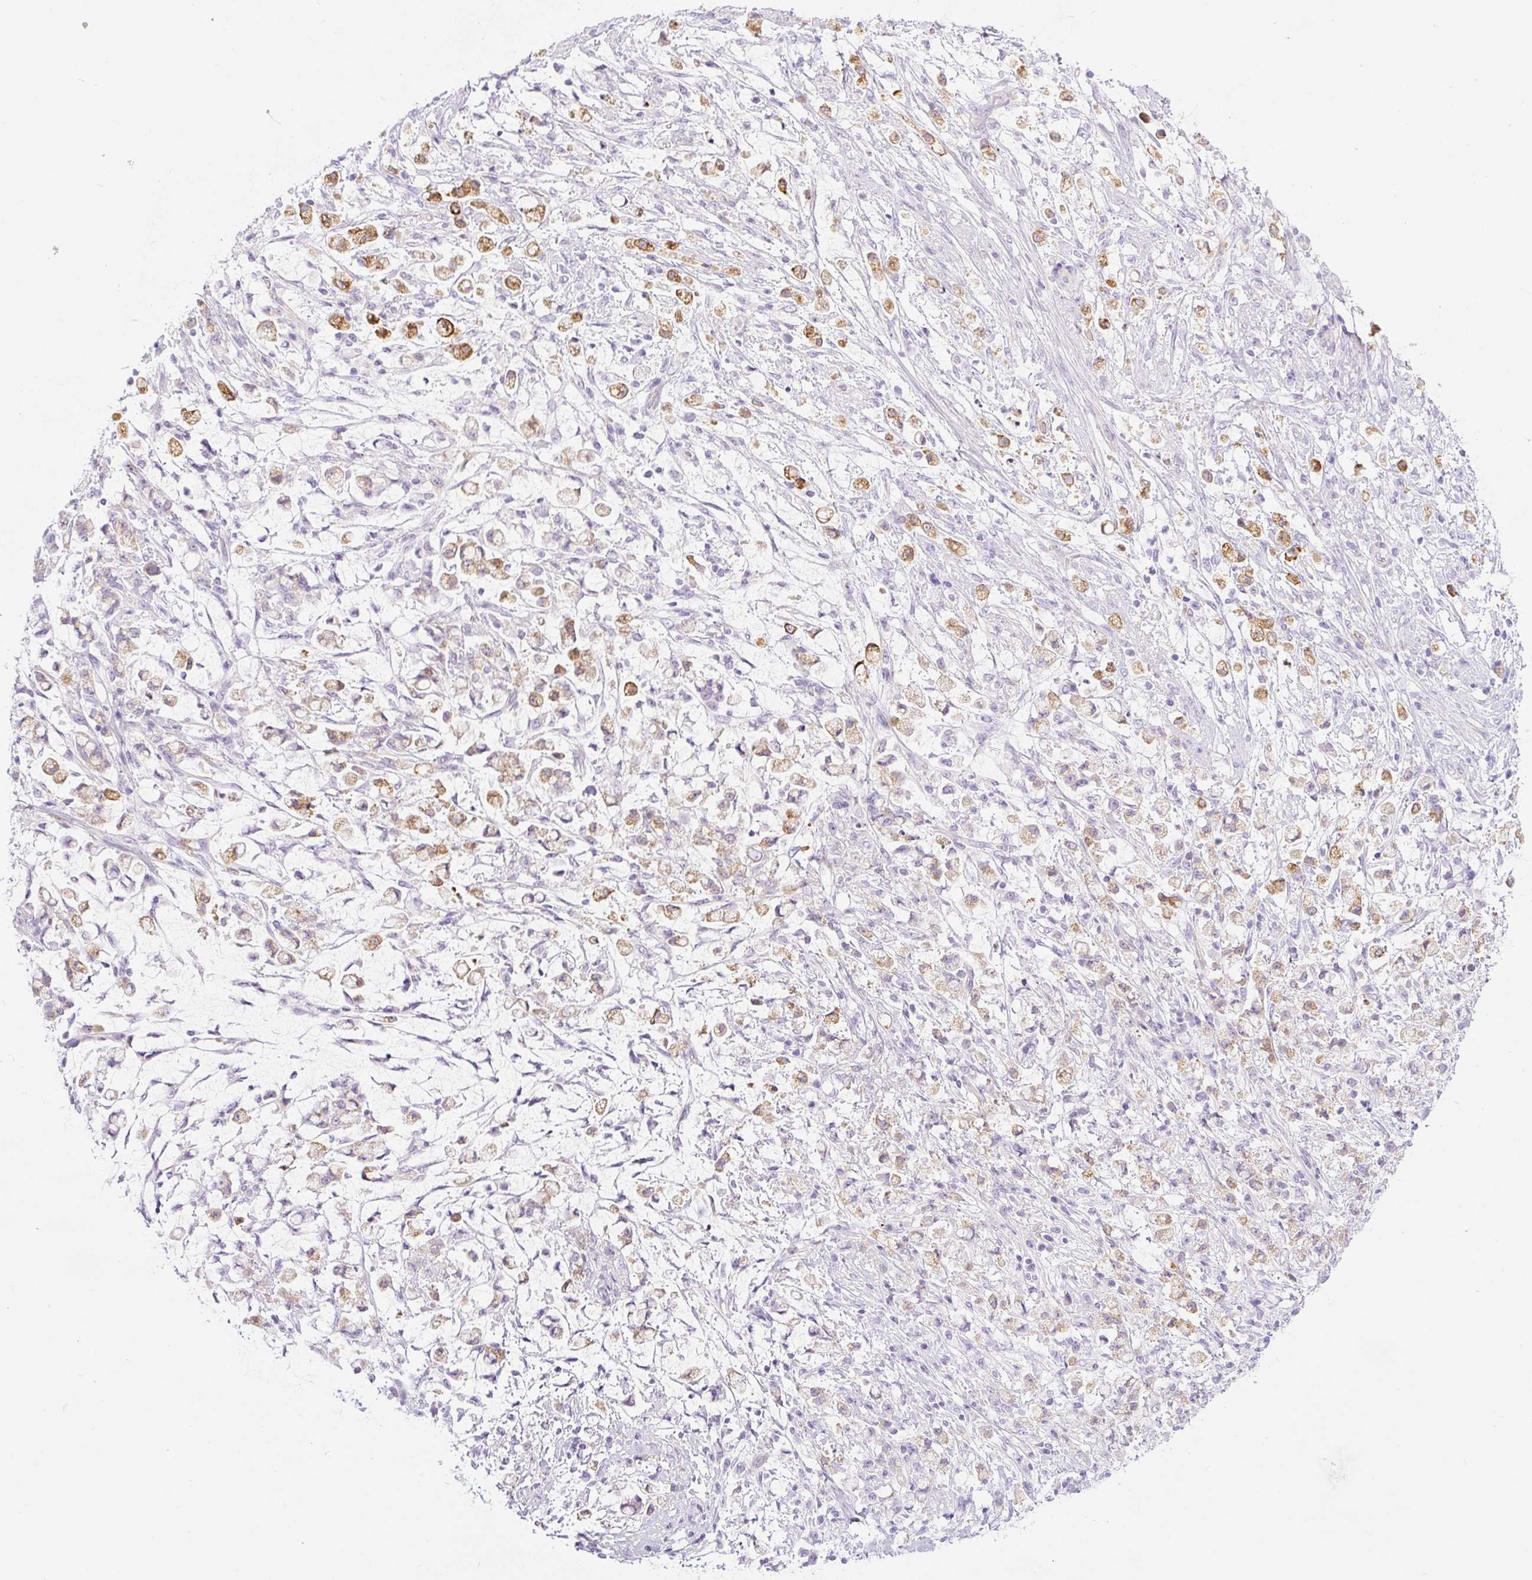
{"staining": {"intensity": "moderate", "quantity": "25%-75%", "location": "cytoplasmic/membranous"}, "tissue": "stomach cancer", "cell_type": "Tumor cells", "image_type": "cancer", "snomed": [{"axis": "morphology", "description": "Adenocarcinoma, NOS"}, {"axis": "topography", "description": "Stomach"}], "caption": "Stomach cancer (adenocarcinoma) tissue displays moderate cytoplasmic/membranous positivity in about 25%-75% of tumor cells The staining was performed using DAB, with brown indicating positive protein expression. Nuclei are stained blue with hematoxylin.", "gene": "MIA2", "patient": {"sex": "female", "age": 60}}